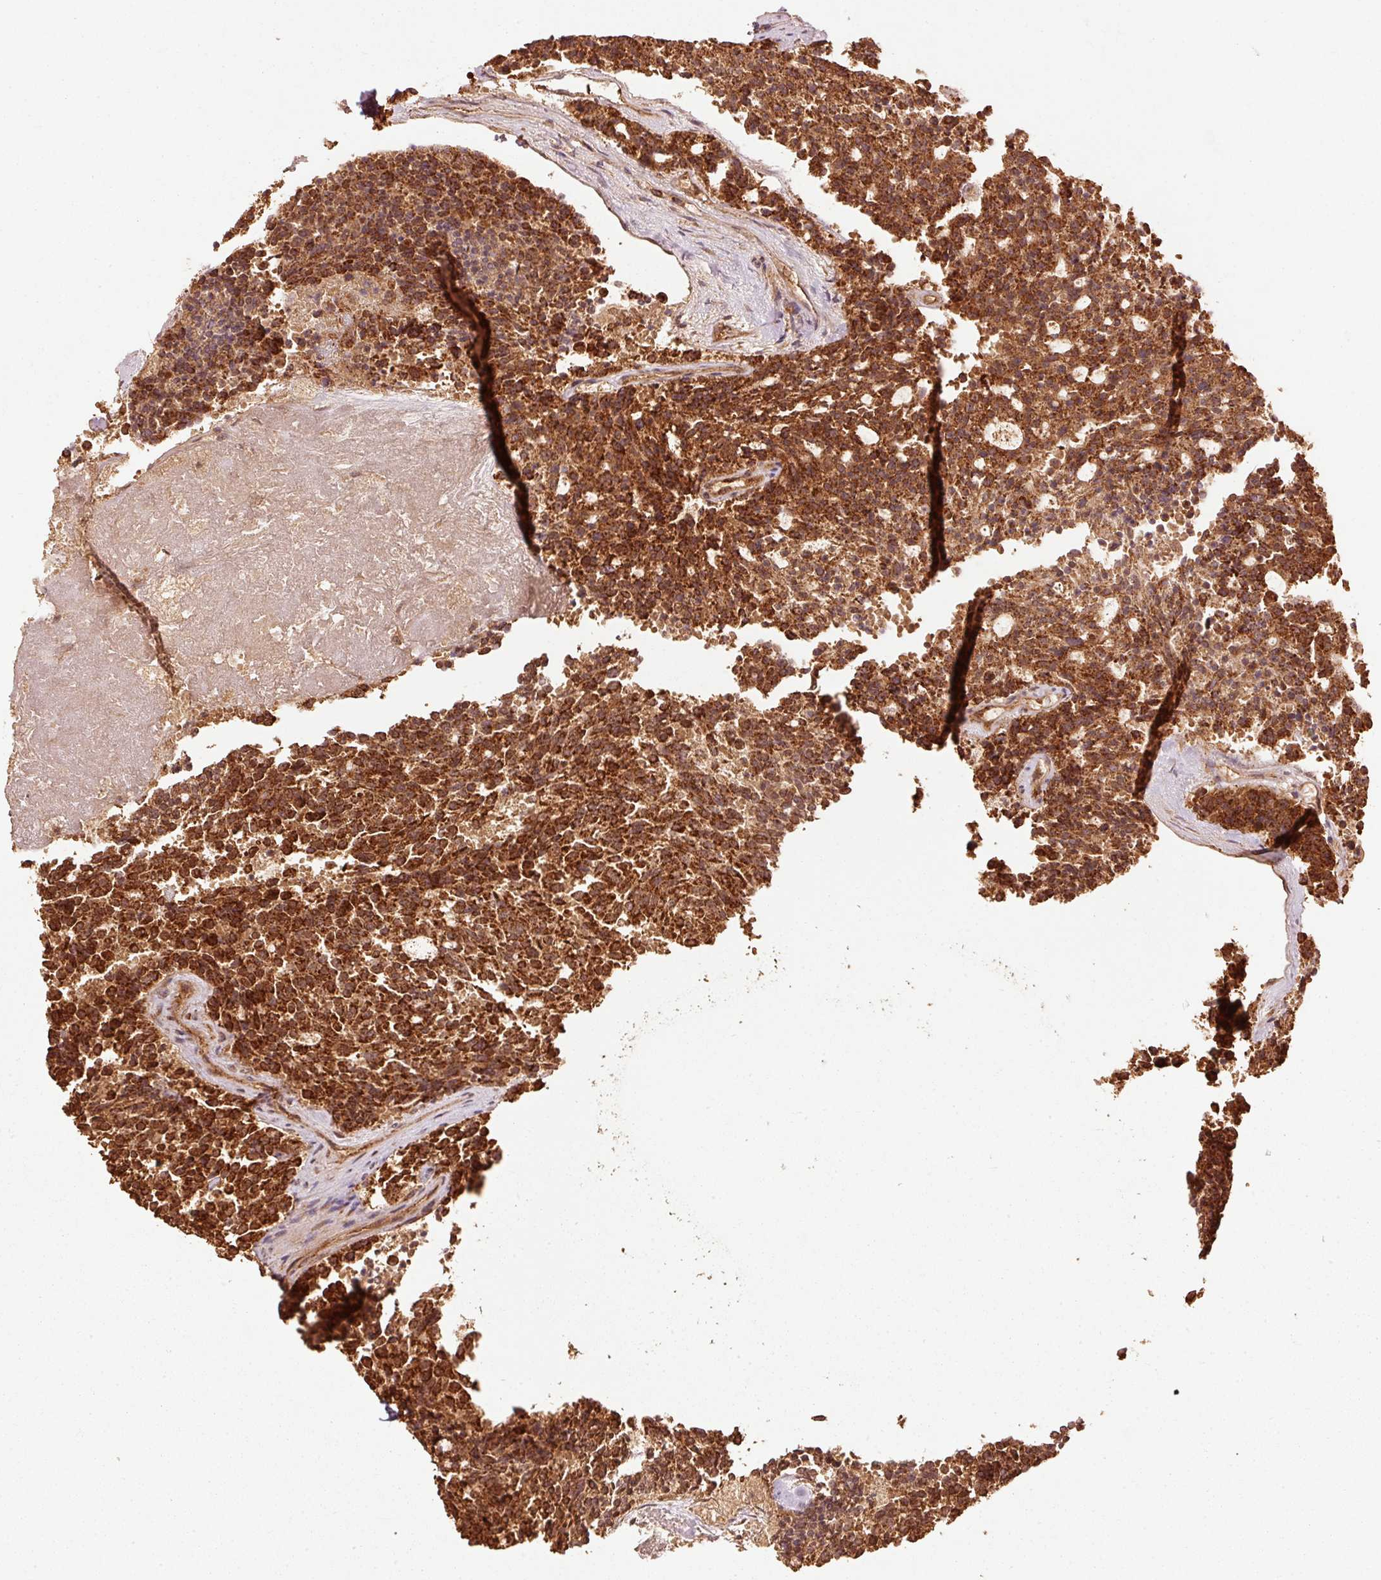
{"staining": {"intensity": "strong", "quantity": ">75%", "location": "cytoplasmic/membranous"}, "tissue": "carcinoid", "cell_type": "Tumor cells", "image_type": "cancer", "snomed": [{"axis": "morphology", "description": "Carcinoid, malignant, NOS"}, {"axis": "topography", "description": "Pancreas"}], "caption": "Immunohistochemistry (IHC) (DAB) staining of carcinoid displays strong cytoplasmic/membranous protein expression in approximately >75% of tumor cells. (brown staining indicates protein expression, while blue staining denotes nuclei).", "gene": "MRPL16", "patient": {"sex": "female", "age": 54}}